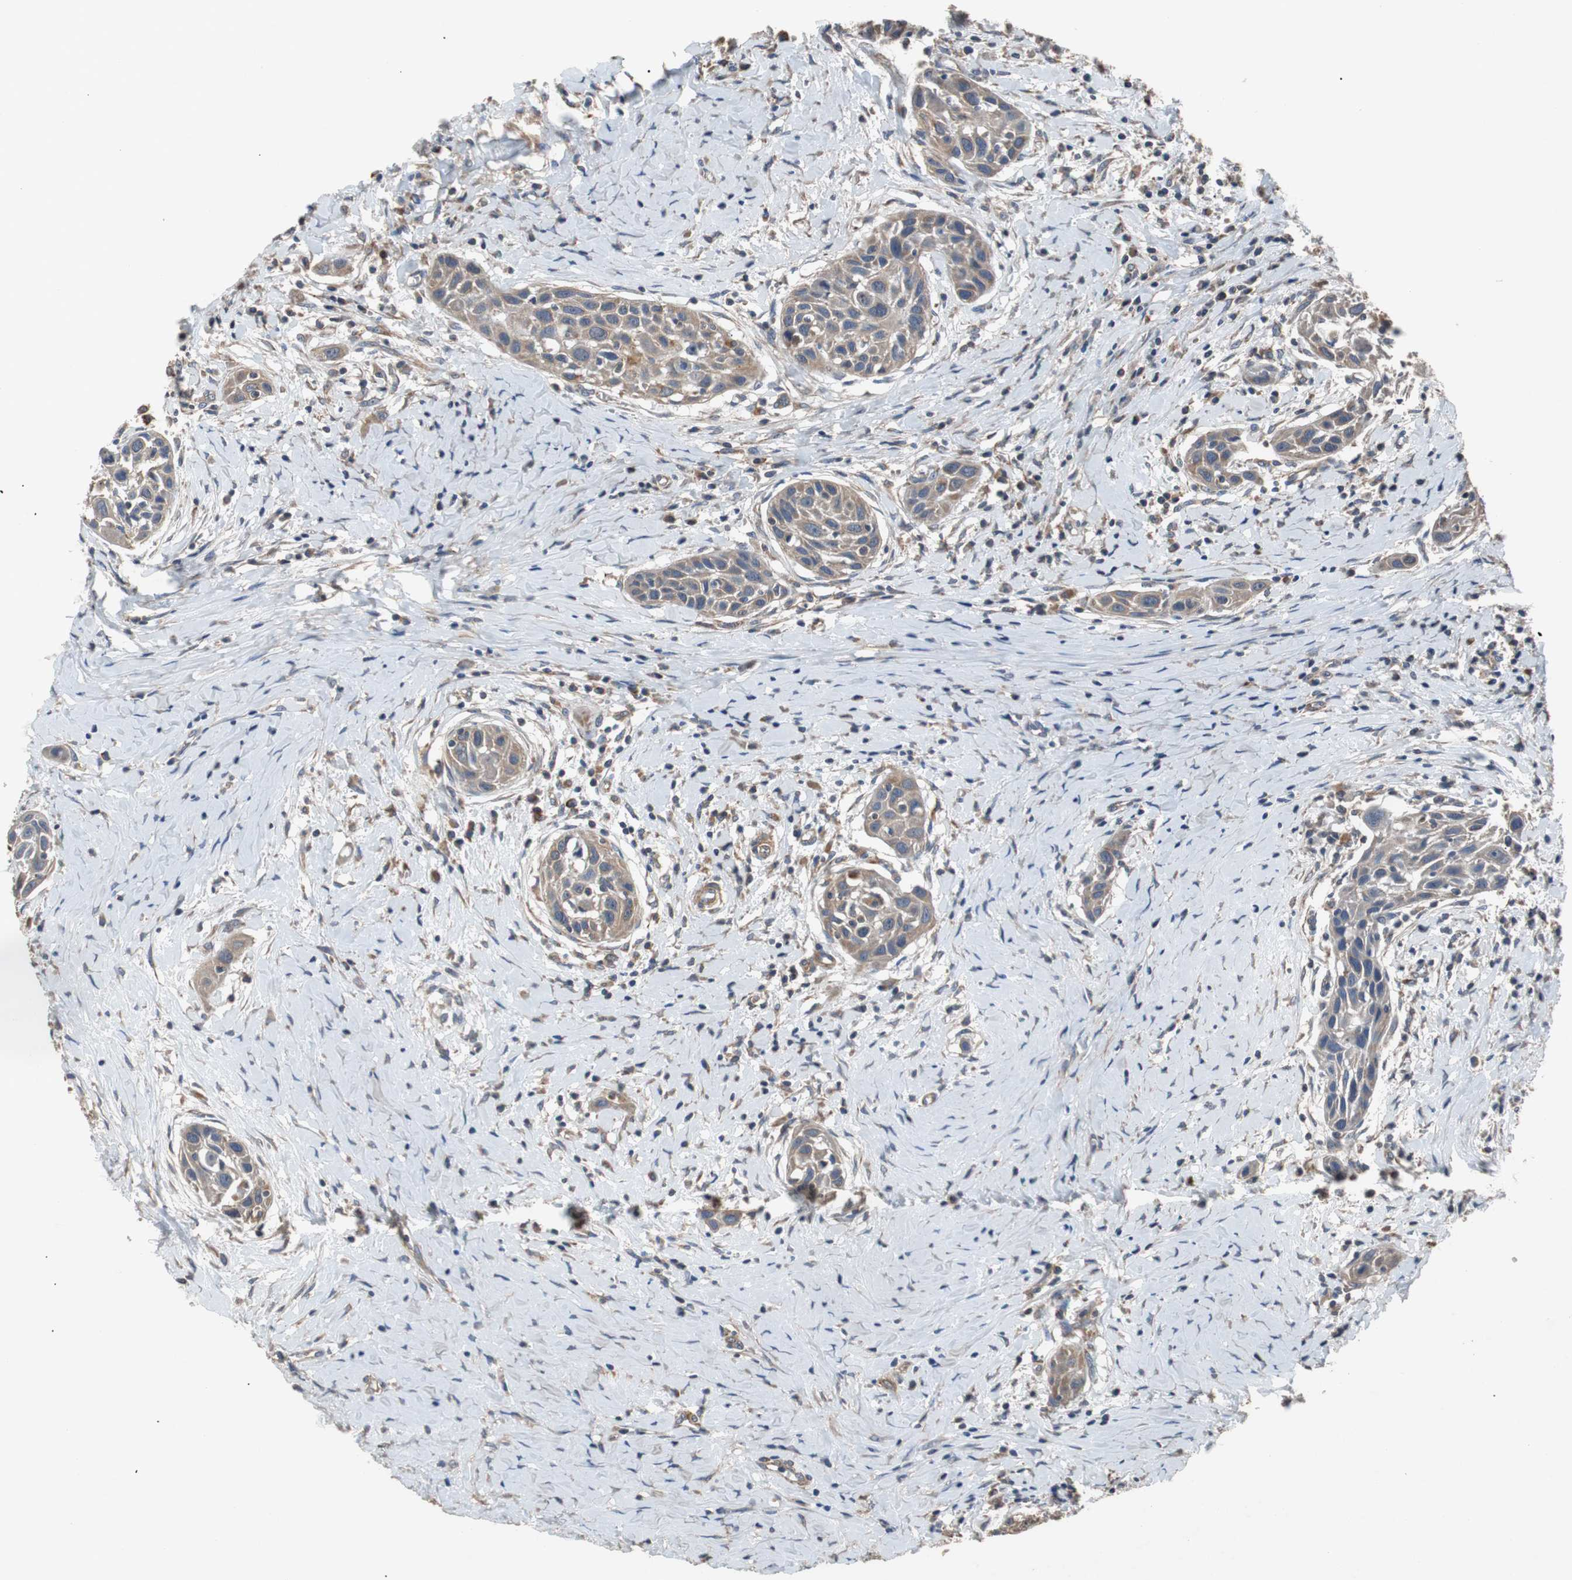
{"staining": {"intensity": "weak", "quantity": ">75%", "location": "cytoplasmic/membranous"}, "tissue": "head and neck cancer", "cell_type": "Tumor cells", "image_type": "cancer", "snomed": [{"axis": "morphology", "description": "Squamous cell carcinoma, NOS"}, {"axis": "topography", "description": "Oral tissue"}, {"axis": "topography", "description": "Head-Neck"}], "caption": "IHC histopathology image of neoplastic tissue: head and neck cancer (squamous cell carcinoma) stained using immunohistochemistry exhibits low levels of weak protein expression localized specifically in the cytoplasmic/membranous of tumor cells, appearing as a cytoplasmic/membranous brown color.", "gene": "PITRM1", "patient": {"sex": "female", "age": 50}}